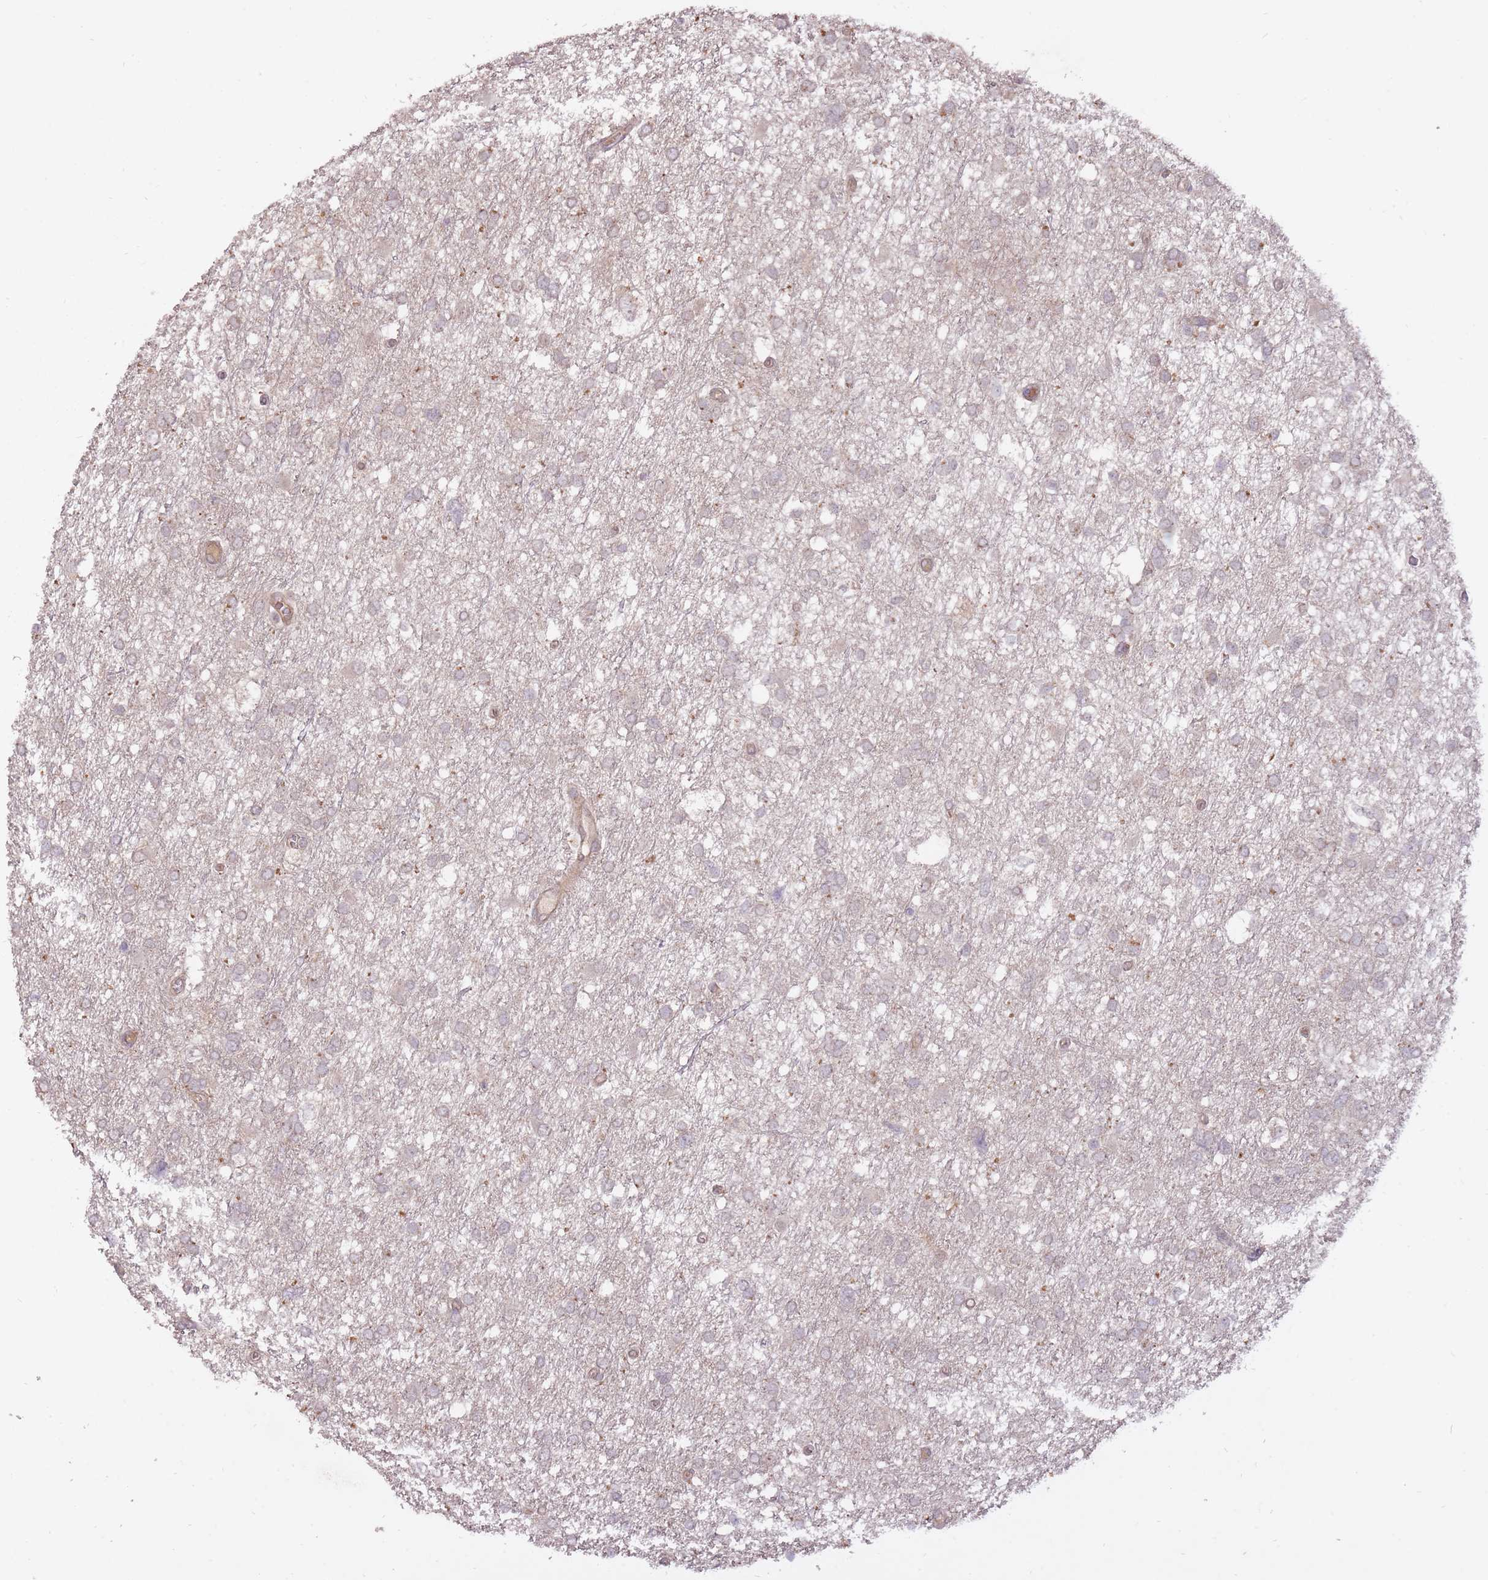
{"staining": {"intensity": "weak", "quantity": "<25%", "location": "cytoplasmic/membranous"}, "tissue": "glioma", "cell_type": "Tumor cells", "image_type": "cancer", "snomed": [{"axis": "morphology", "description": "Glioma, malignant, High grade"}, {"axis": "topography", "description": "Brain"}], "caption": "IHC image of malignant glioma (high-grade) stained for a protein (brown), which exhibits no expression in tumor cells.", "gene": "LRATD2", "patient": {"sex": "male", "age": 61}}